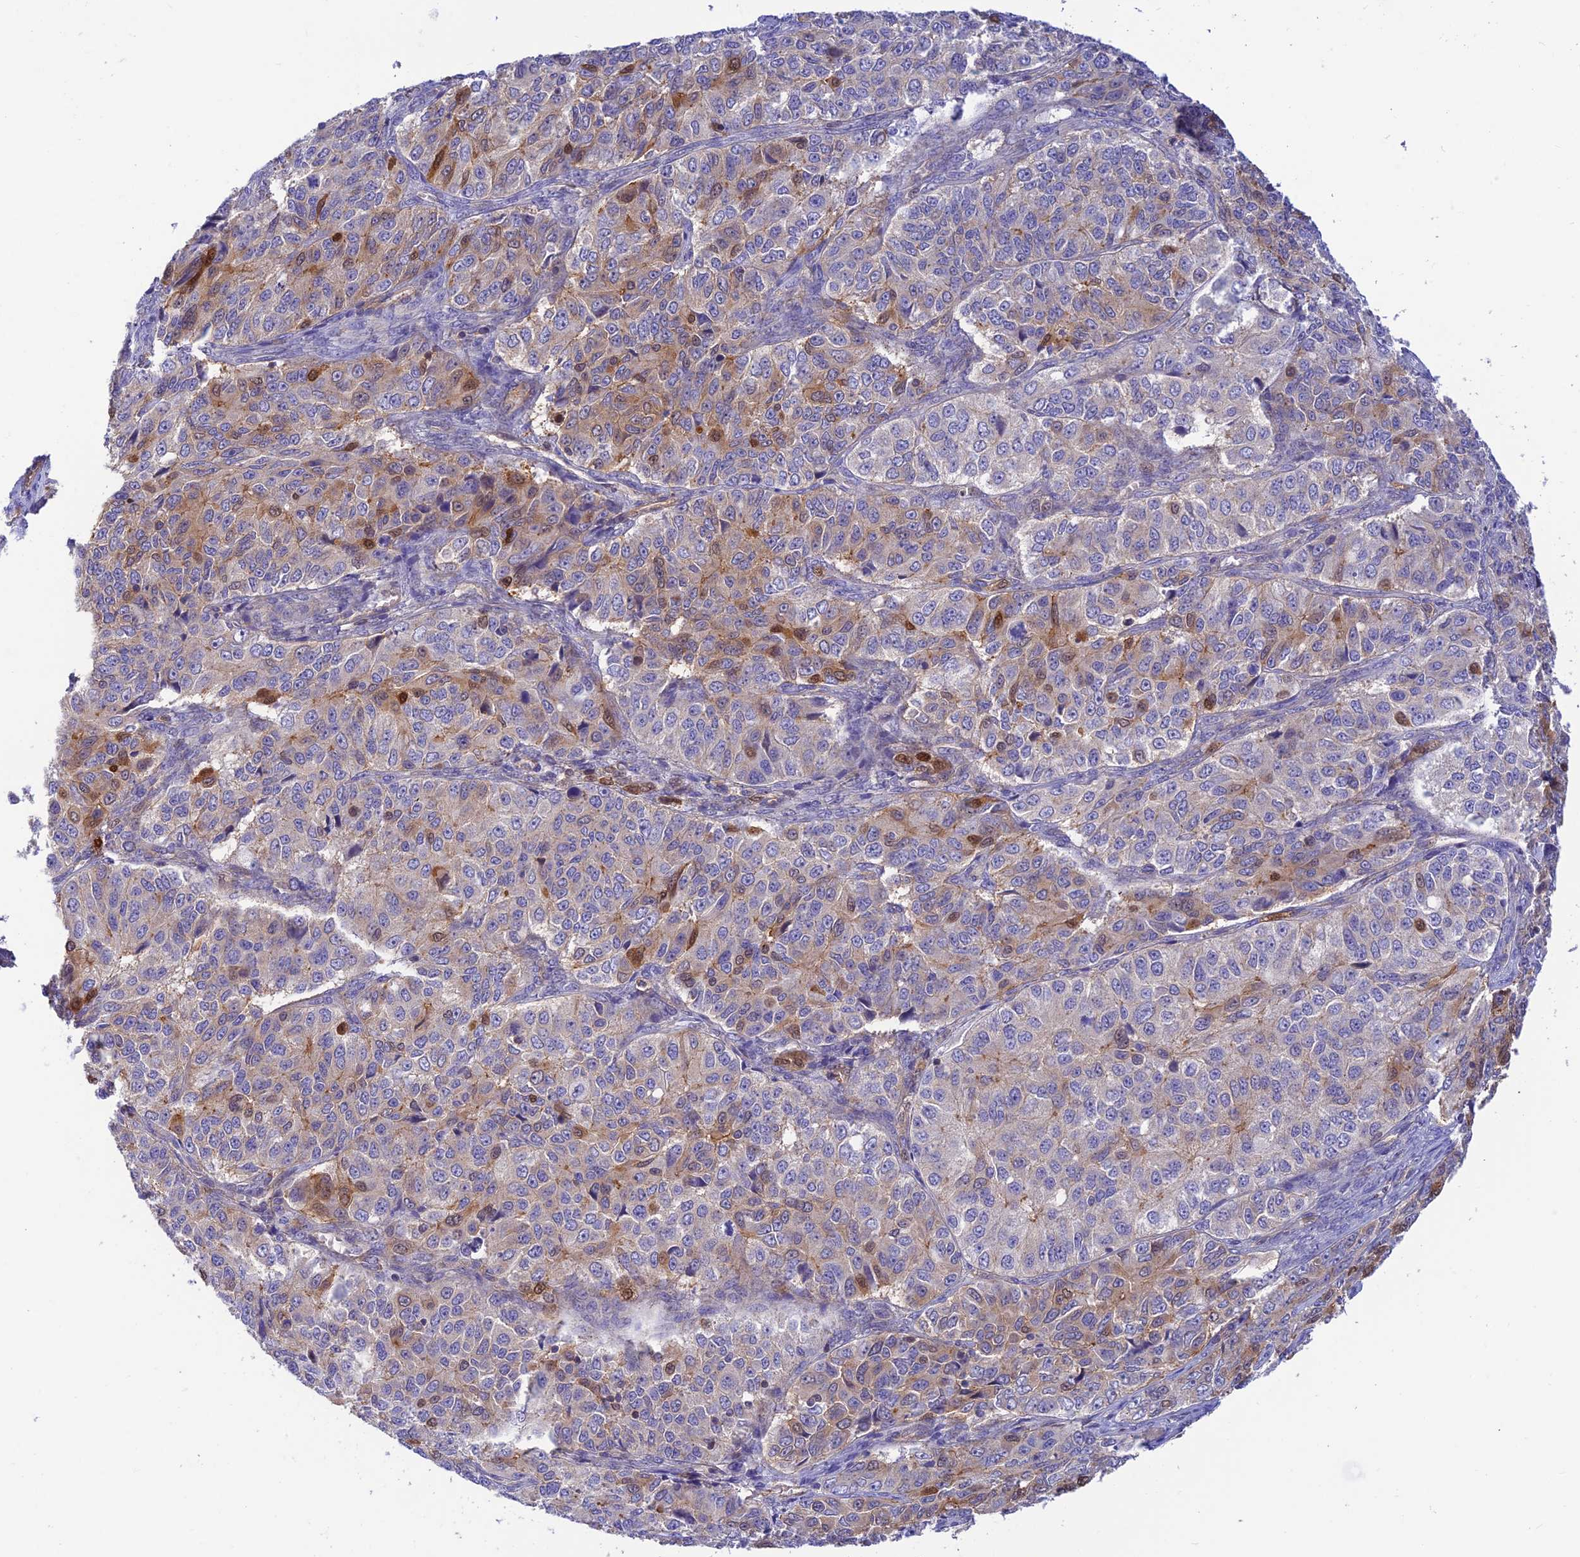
{"staining": {"intensity": "moderate", "quantity": "<25%", "location": "cytoplasmic/membranous,nuclear"}, "tissue": "ovarian cancer", "cell_type": "Tumor cells", "image_type": "cancer", "snomed": [{"axis": "morphology", "description": "Carcinoma, endometroid"}, {"axis": "topography", "description": "Ovary"}], "caption": "A low amount of moderate cytoplasmic/membranous and nuclear expression is appreciated in approximately <25% of tumor cells in ovarian cancer tissue.", "gene": "PPP1R12C", "patient": {"sex": "female", "age": 51}}